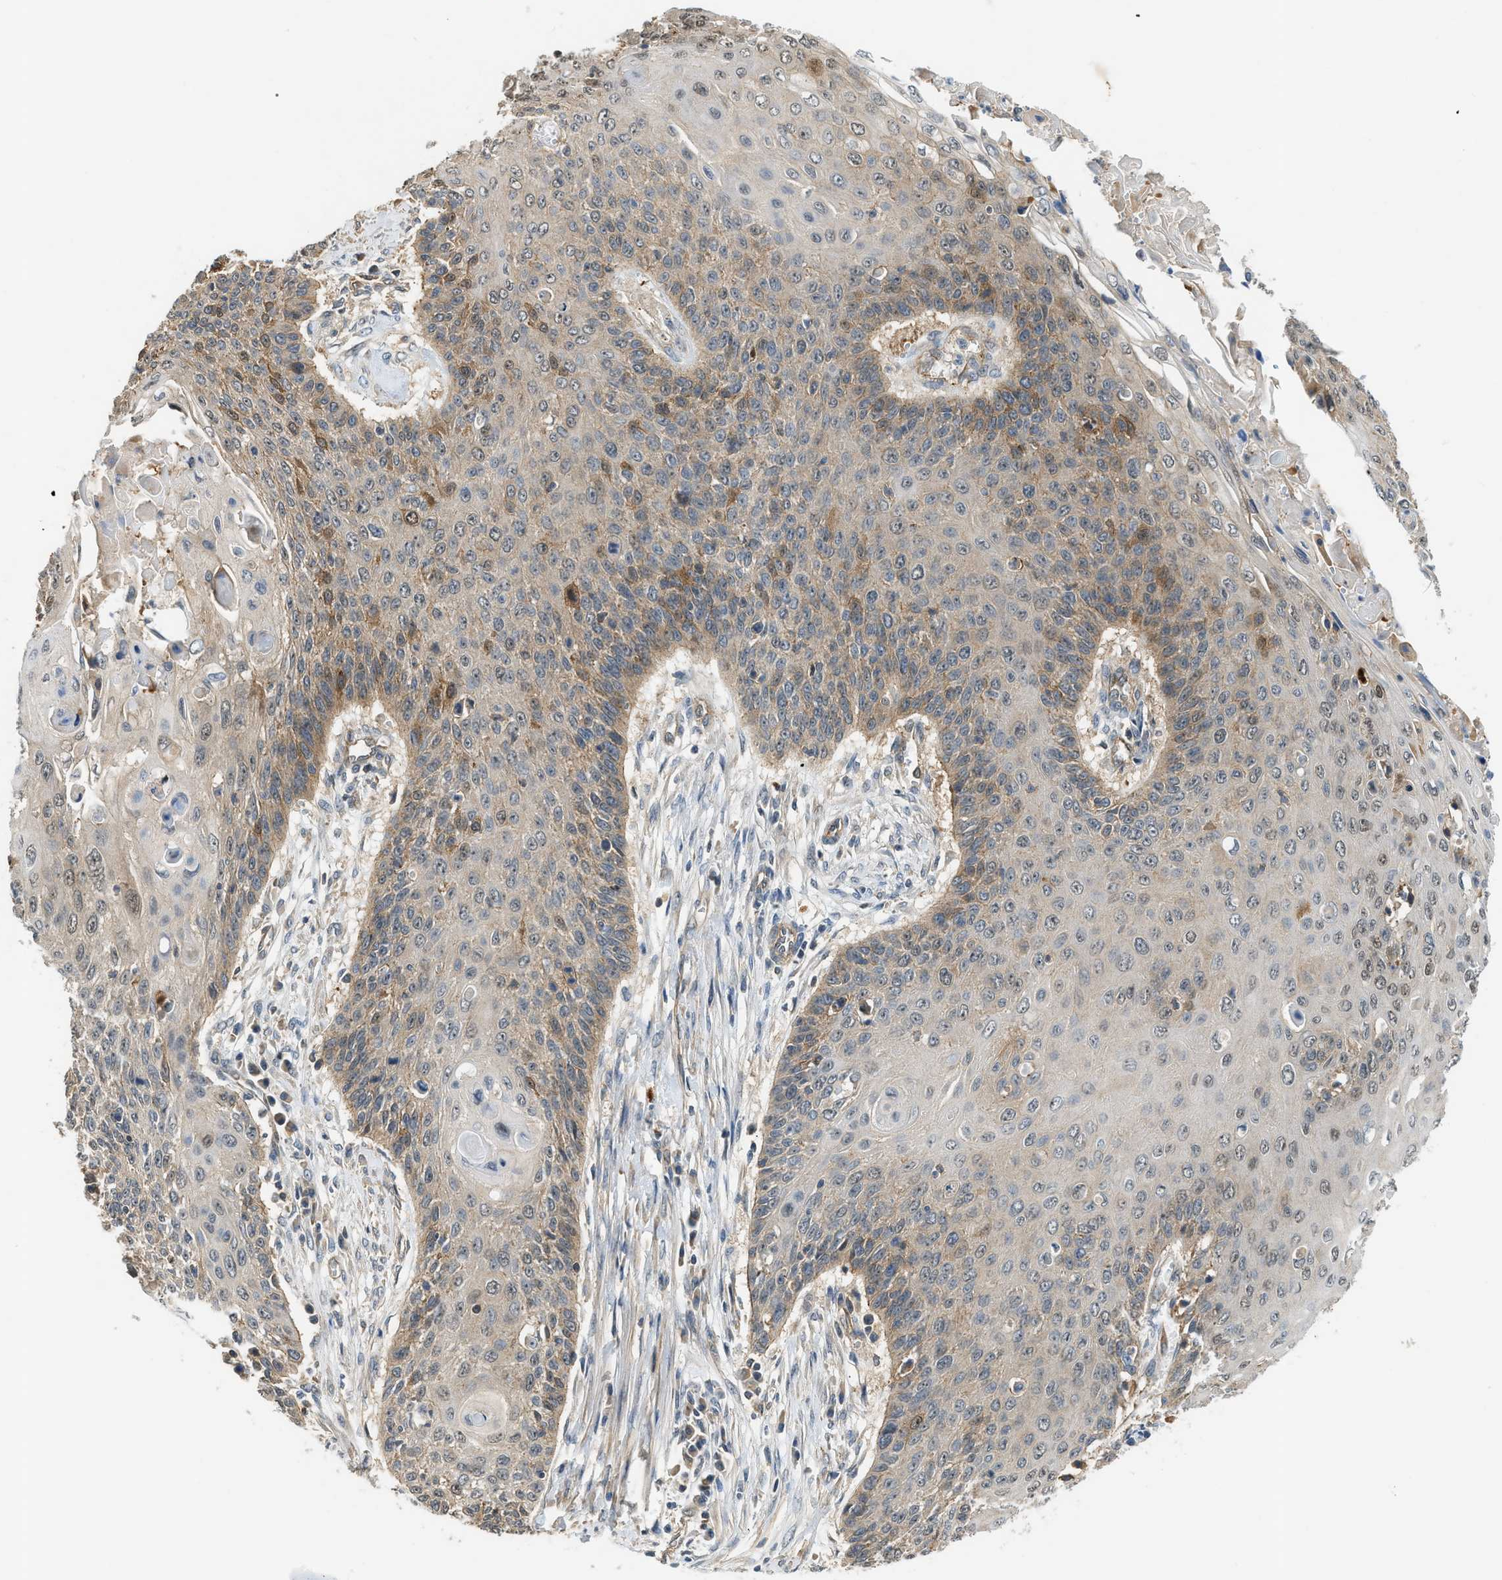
{"staining": {"intensity": "moderate", "quantity": "25%-75%", "location": "cytoplasmic/membranous"}, "tissue": "cervical cancer", "cell_type": "Tumor cells", "image_type": "cancer", "snomed": [{"axis": "morphology", "description": "Squamous cell carcinoma, NOS"}, {"axis": "topography", "description": "Cervix"}], "caption": "Immunohistochemistry of cervical cancer reveals medium levels of moderate cytoplasmic/membranous positivity in about 25%-75% of tumor cells.", "gene": "CBLB", "patient": {"sex": "female", "age": 39}}